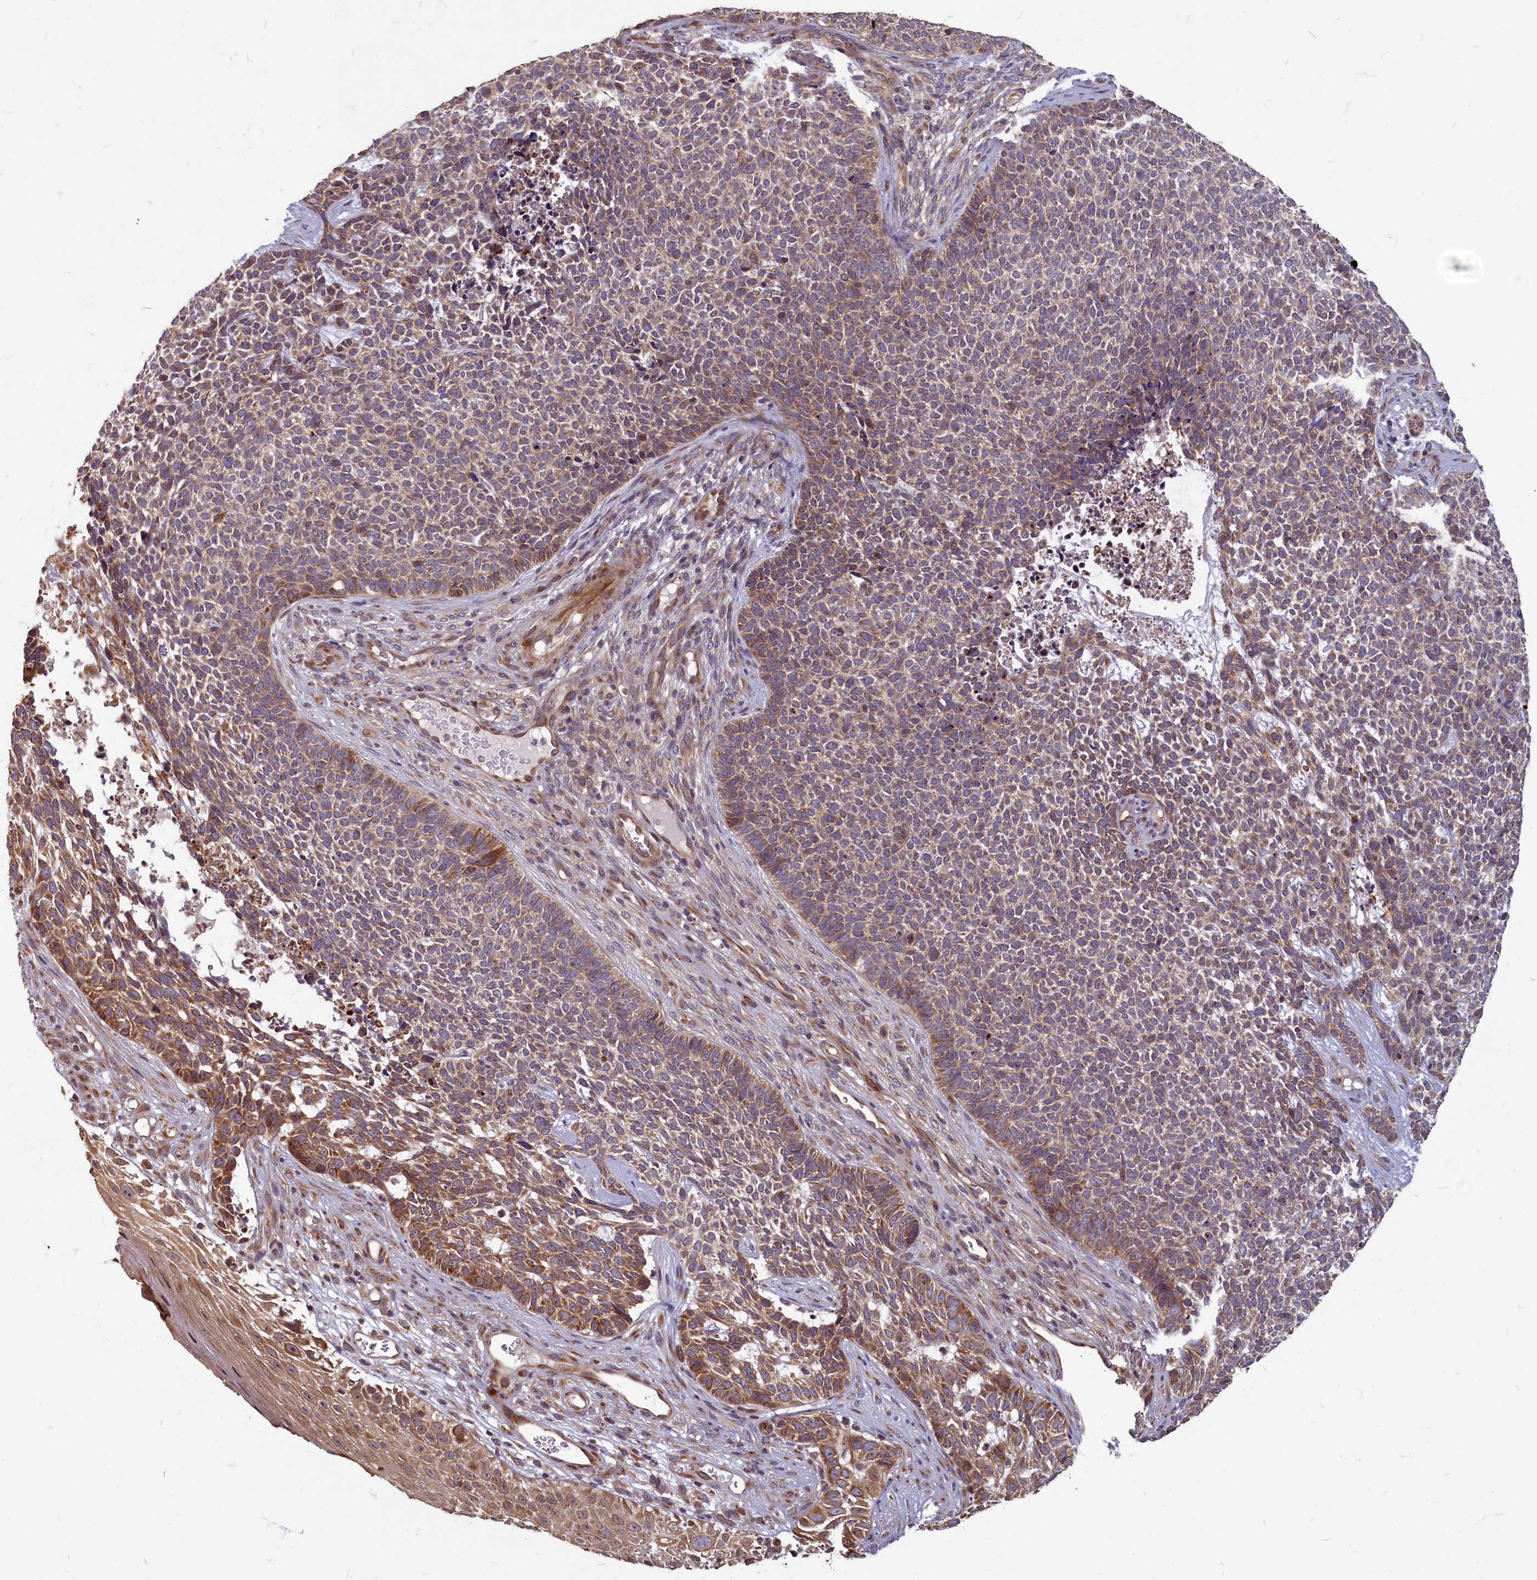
{"staining": {"intensity": "moderate", "quantity": ">75%", "location": "cytoplasmic/membranous"}, "tissue": "skin cancer", "cell_type": "Tumor cells", "image_type": "cancer", "snomed": [{"axis": "morphology", "description": "Basal cell carcinoma"}, {"axis": "topography", "description": "Skin"}], "caption": "A histopathology image of human basal cell carcinoma (skin) stained for a protein shows moderate cytoplasmic/membranous brown staining in tumor cells.", "gene": "MYCBP", "patient": {"sex": "female", "age": 84}}